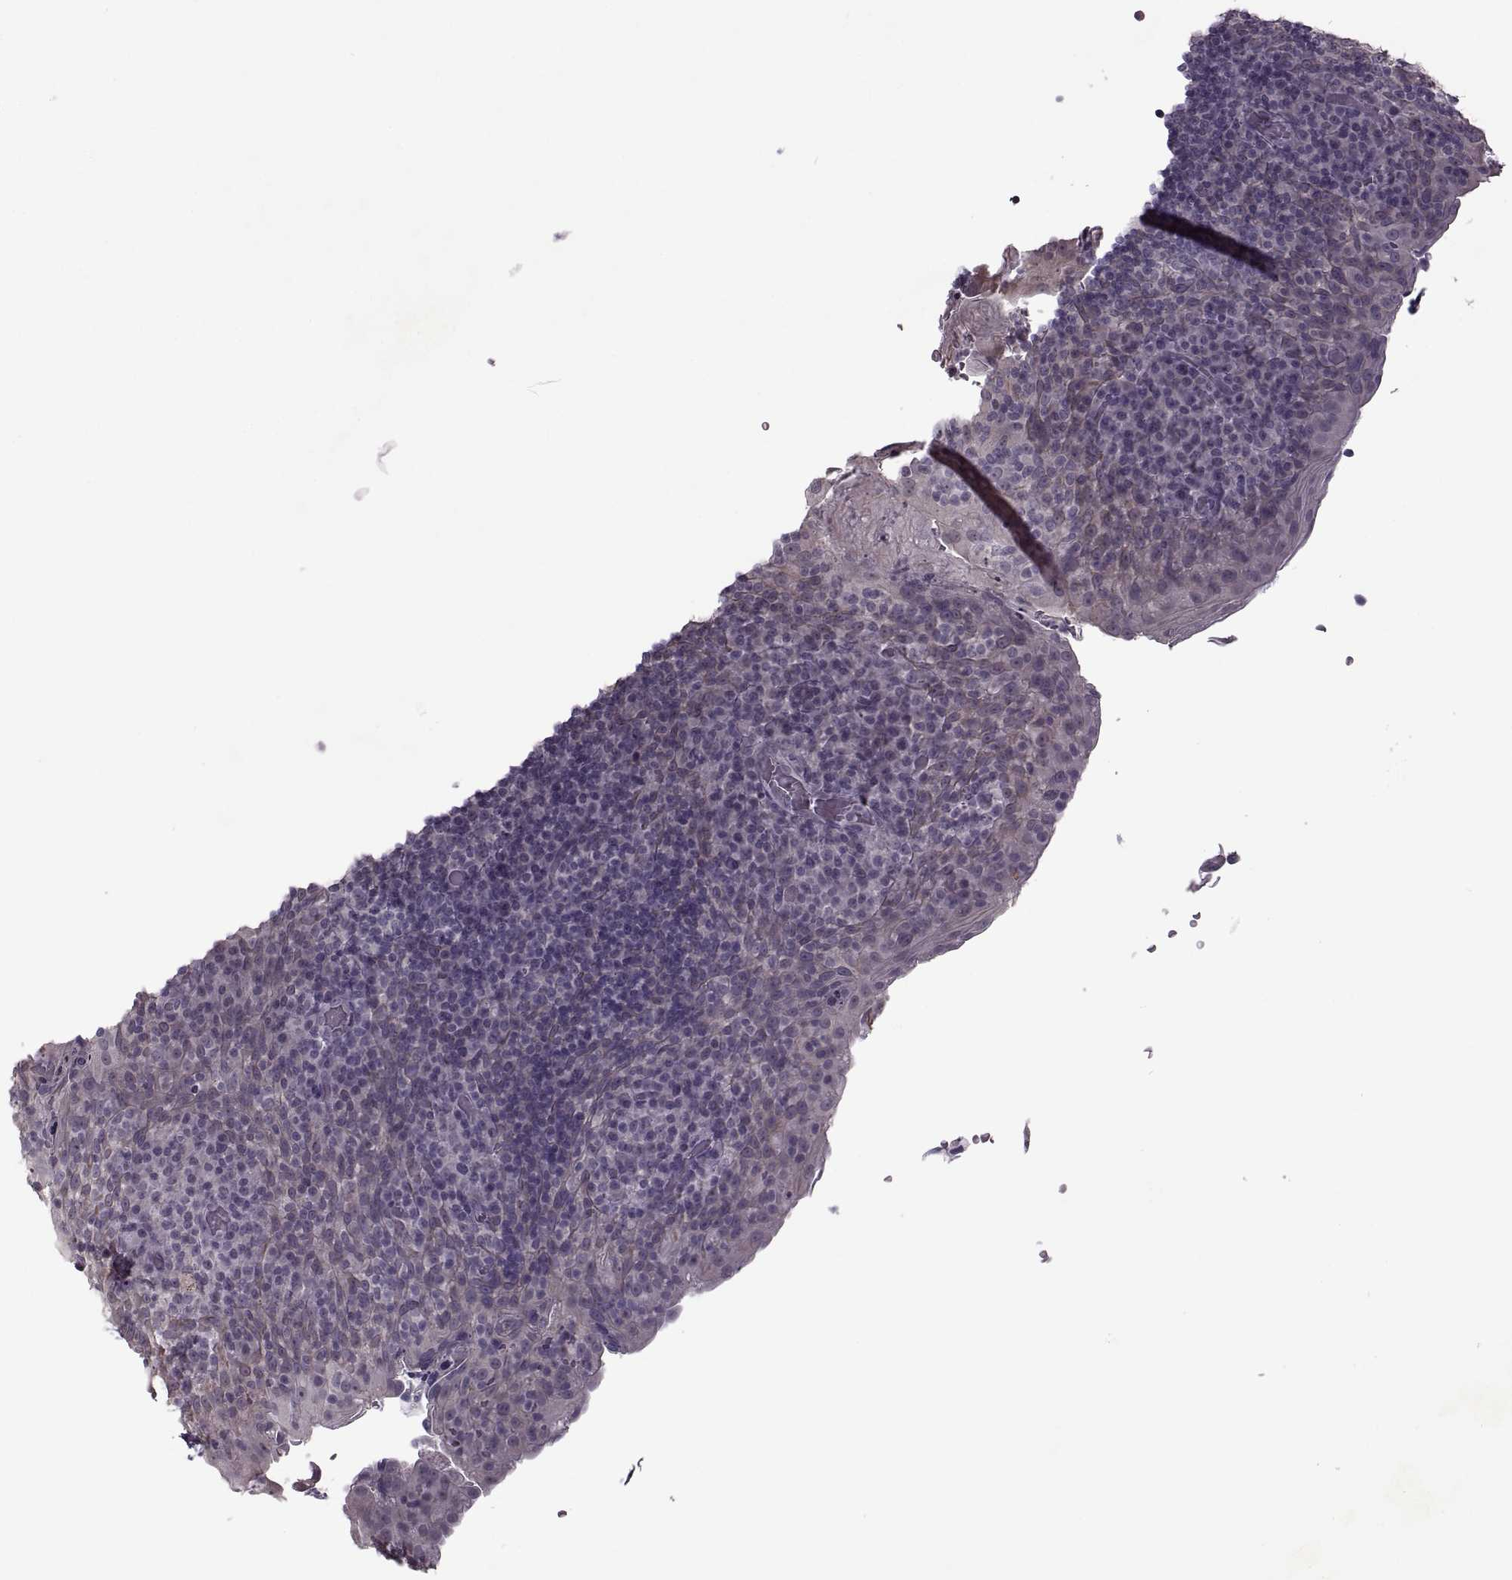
{"staining": {"intensity": "negative", "quantity": "none", "location": "none"}, "tissue": "tonsil", "cell_type": "Germinal center cells", "image_type": "normal", "snomed": [{"axis": "morphology", "description": "Normal tissue, NOS"}, {"axis": "topography", "description": "Tonsil"}], "caption": "An immunohistochemistry micrograph of normal tonsil is shown. There is no staining in germinal center cells of tonsil.", "gene": "MGAT4D", "patient": {"sex": "male", "age": 17}}